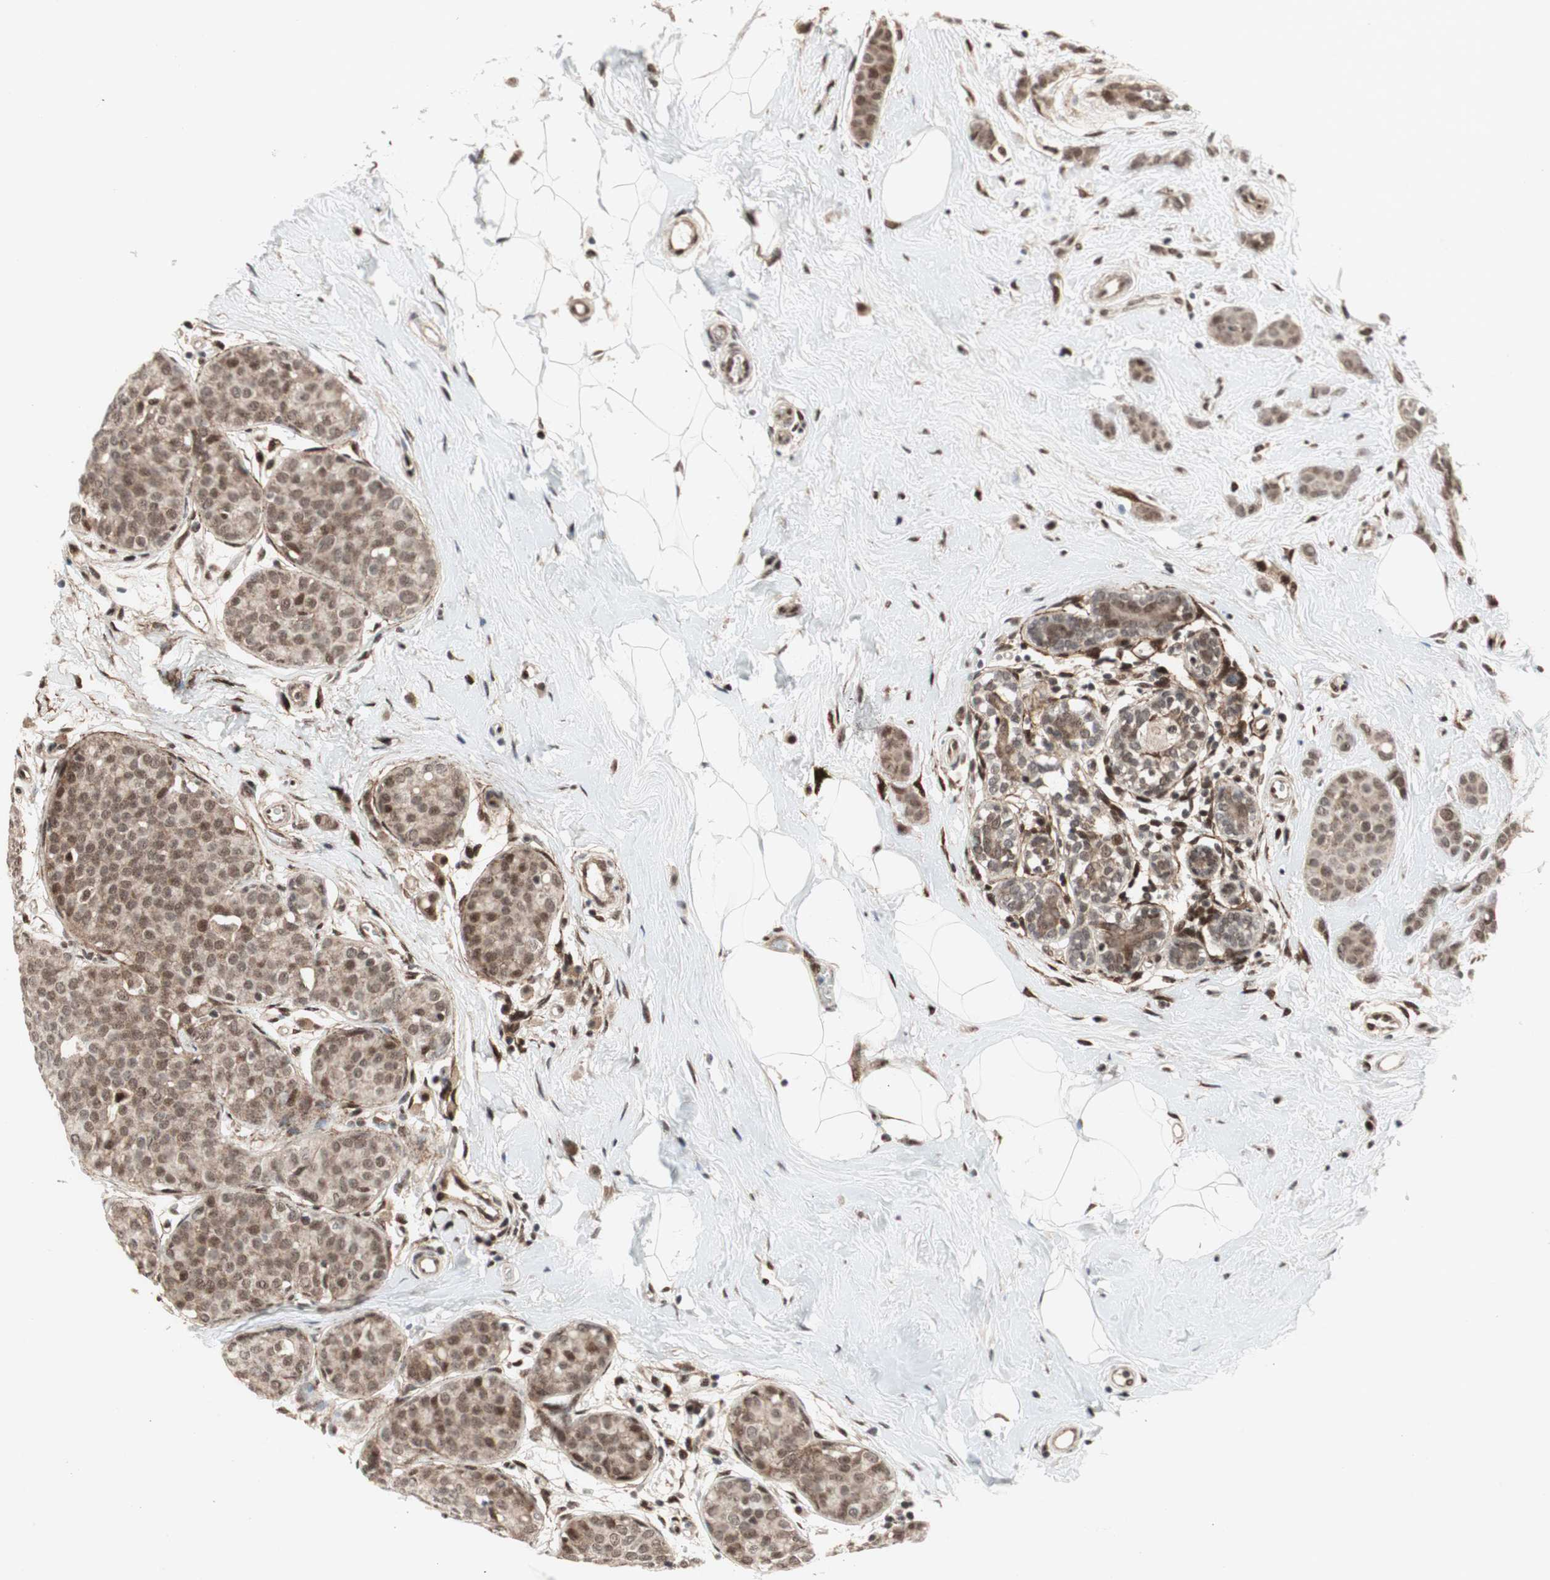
{"staining": {"intensity": "moderate", "quantity": ">75%", "location": "cytoplasmic/membranous,nuclear"}, "tissue": "breast cancer", "cell_type": "Tumor cells", "image_type": "cancer", "snomed": [{"axis": "morphology", "description": "Lobular carcinoma, in situ"}, {"axis": "morphology", "description": "Lobular carcinoma"}, {"axis": "topography", "description": "Breast"}], "caption": "Breast lobular carcinoma in situ stained with immunohistochemistry (IHC) displays moderate cytoplasmic/membranous and nuclear positivity in about >75% of tumor cells.", "gene": "TCF12", "patient": {"sex": "female", "age": 41}}